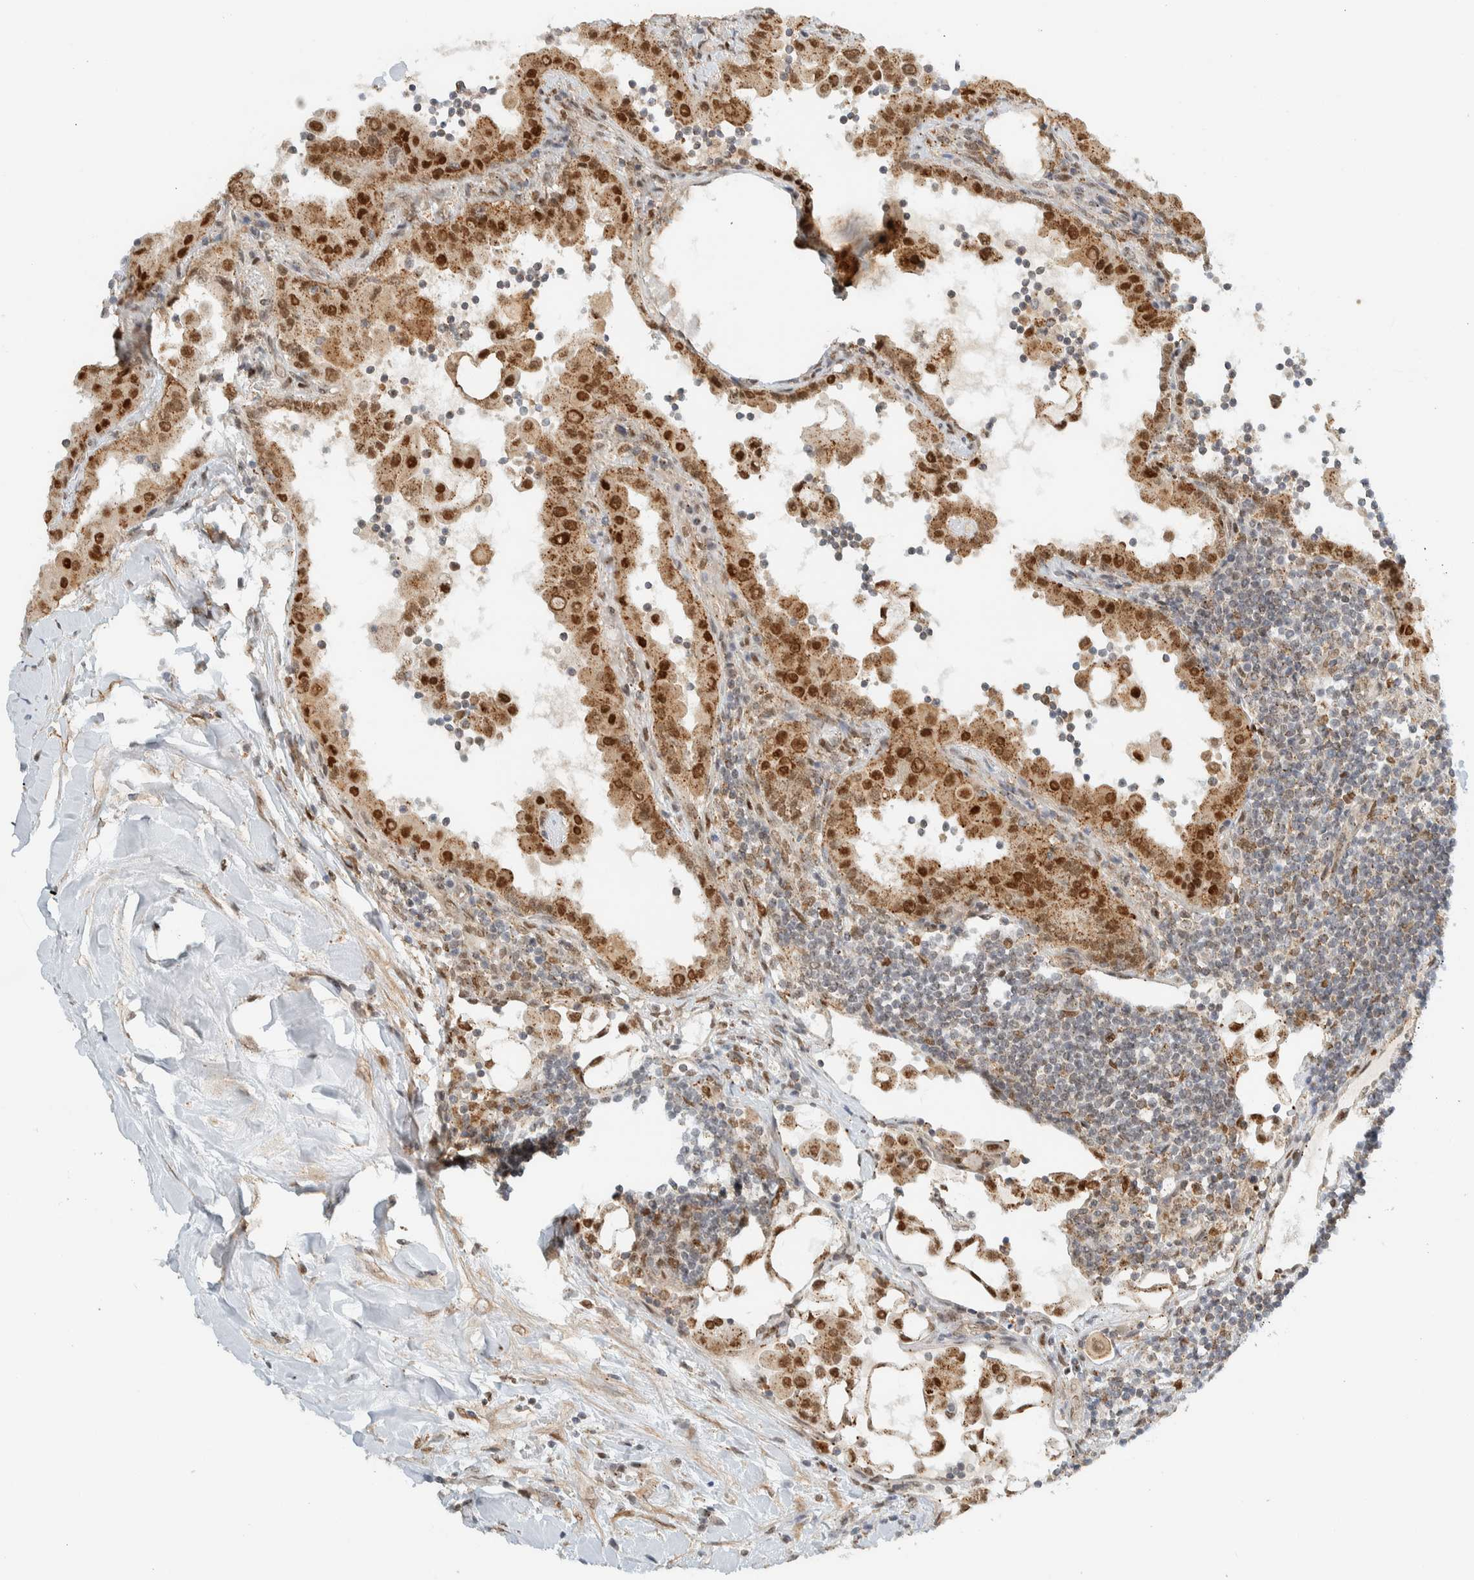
{"staining": {"intensity": "strong", "quantity": ">75%", "location": "cytoplasmic/membranous,nuclear"}, "tissue": "thyroid cancer", "cell_type": "Tumor cells", "image_type": "cancer", "snomed": [{"axis": "morphology", "description": "Papillary adenocarcinoma, NOS"}, {"axis": "topography", "description": "Thyroid gland"}], "caption": "Thyroid cancer stained for a protein (brown) displays strong cytoplasmic/membranous and nuclear positive expression in approximately >75% of tumor cells.", "gene": "TFE3", "patient": {"sex": "male", "age": 33}}